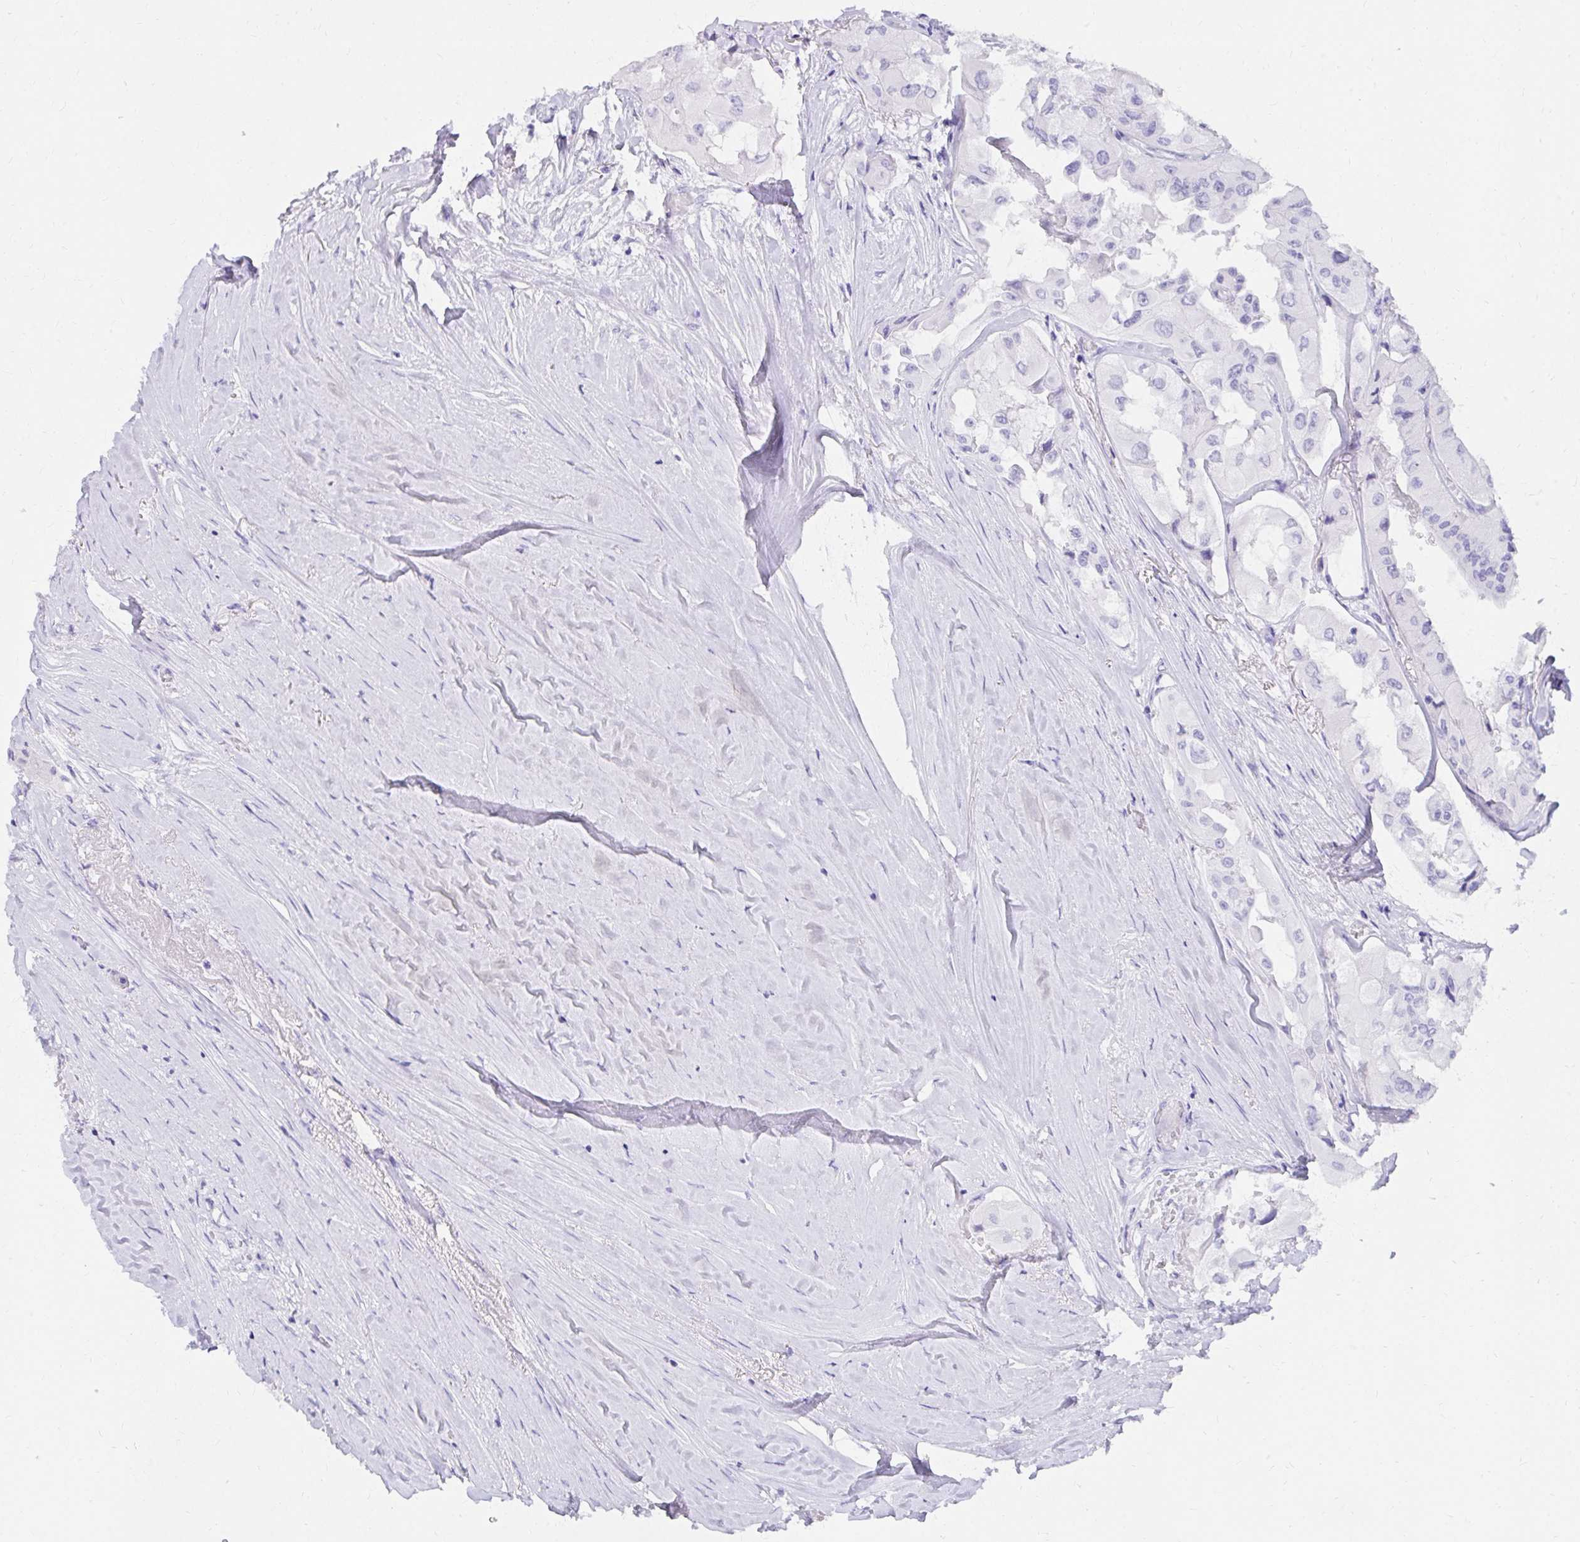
{"staining": {"intensity": "negative", "quantity": "none", "location": "none"}, "tissue": "thyroid cancer", "cell_type": "Tumor cells", "image_type": "cancer", "snomed": [{"axis": "morphology", "description": "Normal tissue, NOS"}, {"axis": "morphology", "description": "Papillary adenocarcinoma, NOS"}, {"axis": "topography", "description": "Thyroid gland"}], "caption": "IHC of thyroid cancer (papillary adenocarcinoma) exhibits no staining in tumor cells.", "gene": "DPEP3", "patient": {"sex": "female", "age": 59}}